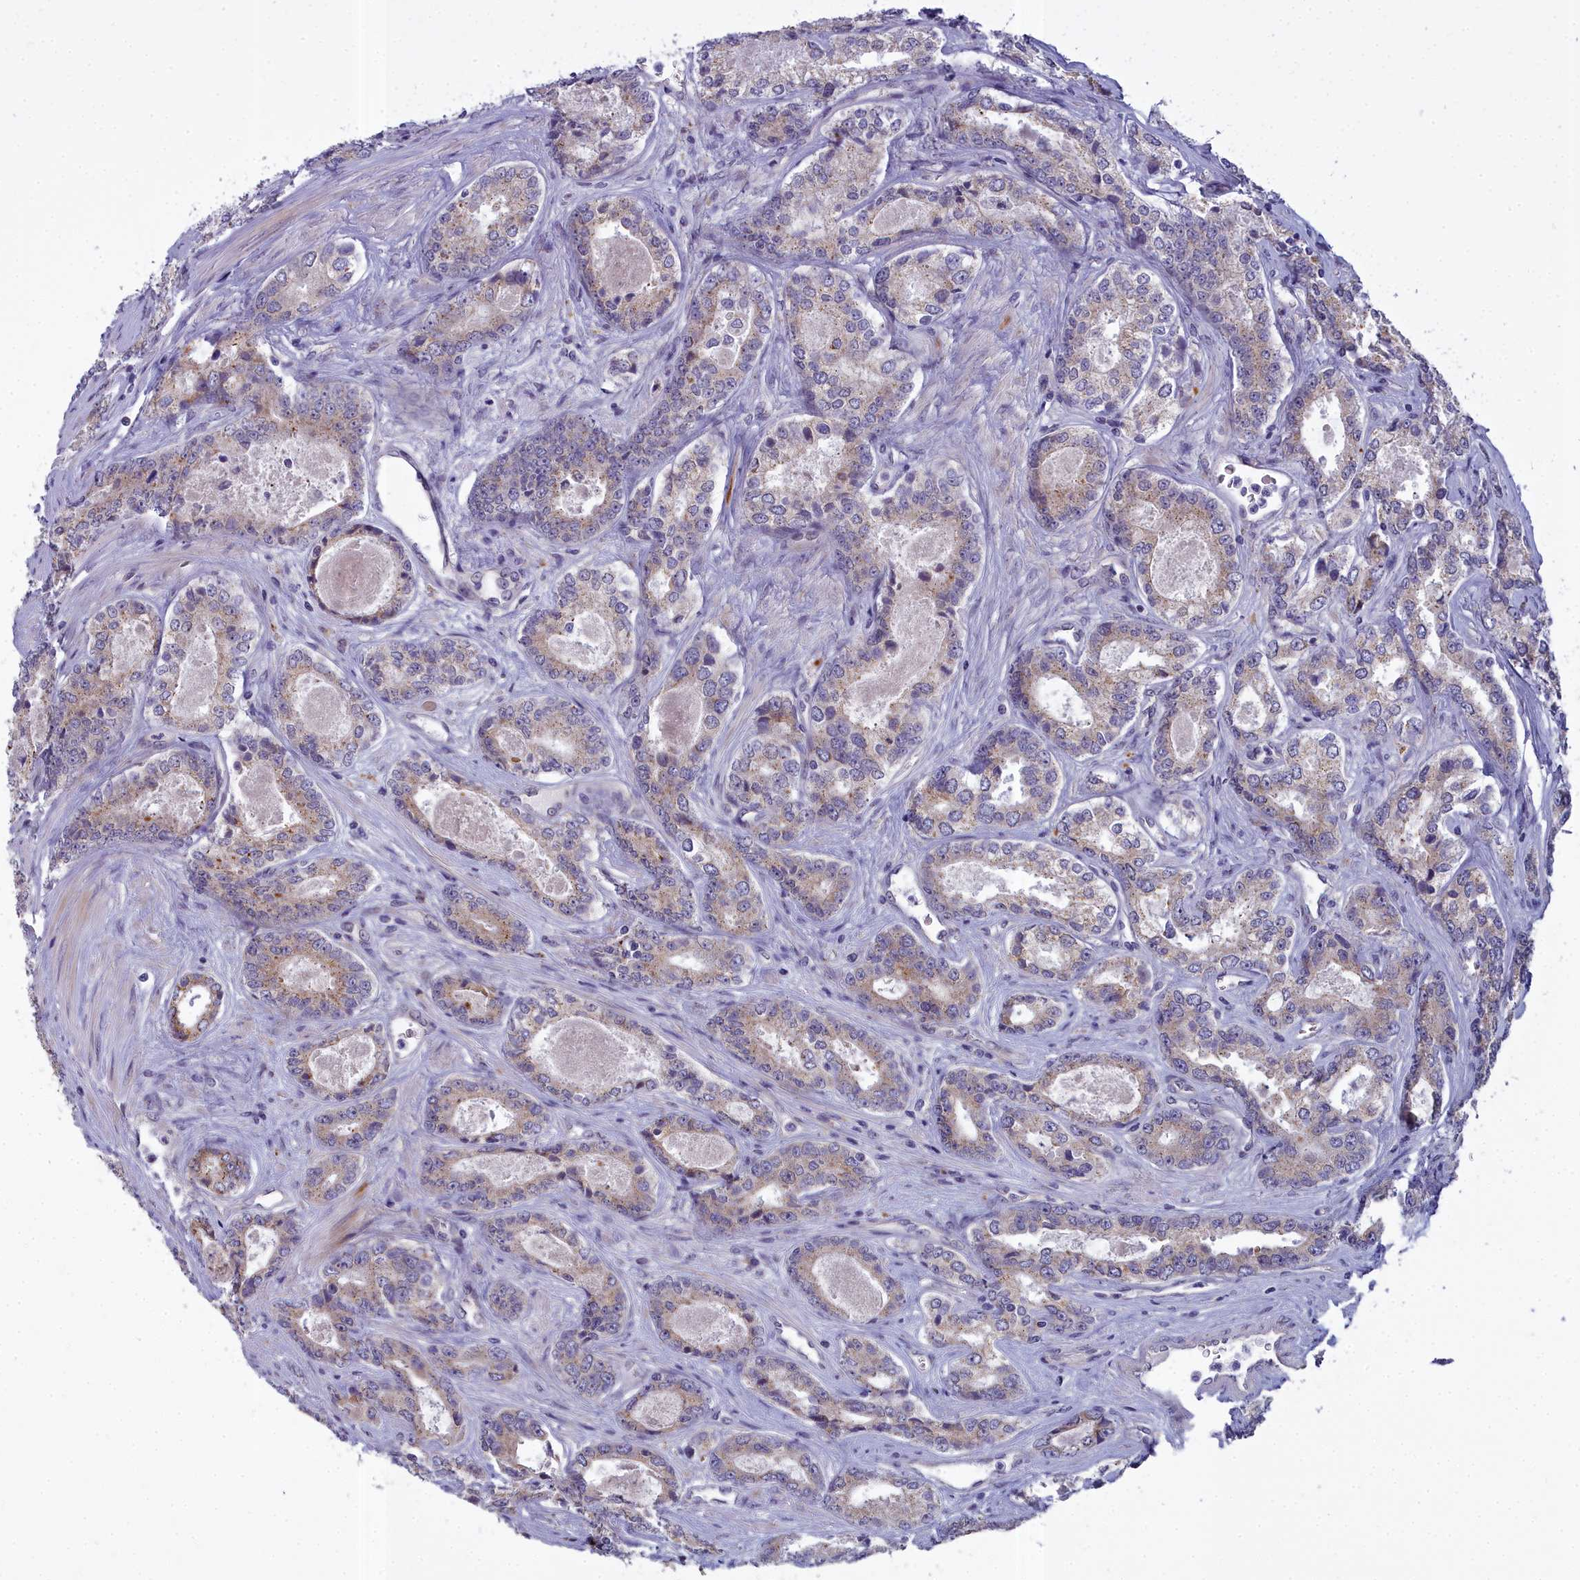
{"staining": {"intensity": "weak", "quantity": "25%-75%", "location": "cytoplasmic/membranous"}, "tissue": "prostate cancer", "cell_type": "Tumor cells", "image_type": "cancer", "snomed": [{"axis": "morphology", "description": "Adenocarcinoma, Low grade"}, {"axis": "topography", "description": "Prostate"}], "caption": "Human prostate cancer (low-grade adenocarcinoma) stained with a brown dye exhibits weak cytoplasmic/membranous positive positivity in approximately 25%-75% of tumor cells.", "gene": "WDPCP", "patient": {"sex": "male", "age": 68}}